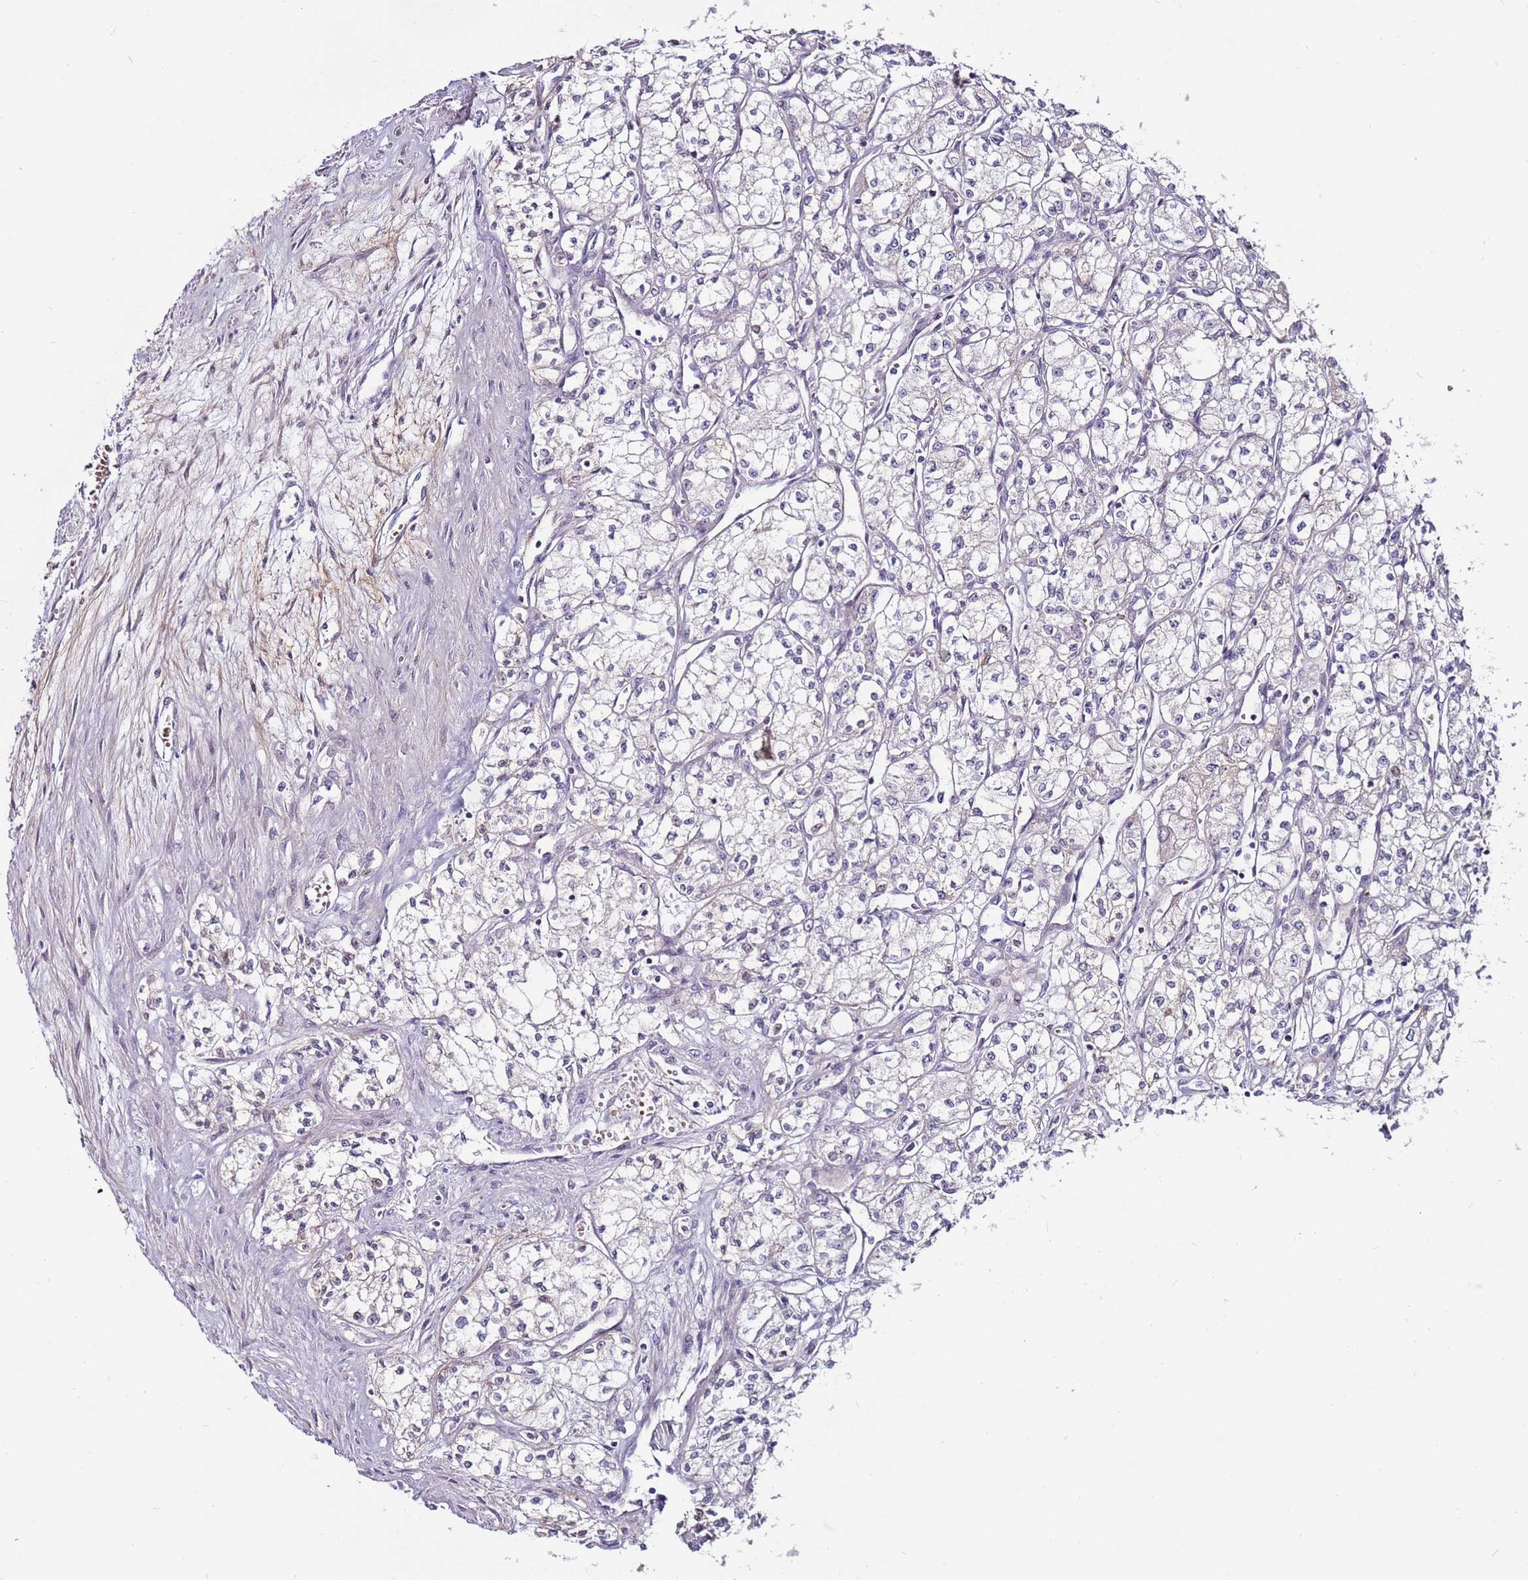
{"staining": {"intensity": "negative", "quantity": "none", "location": "none"}, "tissue": "renal cancer", "cell_type": "Tumor cells", "image_type": "cancer", "snomed": [{"axis": "morphology", "description": "Adenocarcinoma, NOS"}, {"axis": "topography", "description": "Kidney"}], "caption": "Histopathology image shows no significant protein staining in tumor cells of adenocarcinoma (renal).", "gene": "MTG2", "patient": {"sex": "male", "age": 59}}